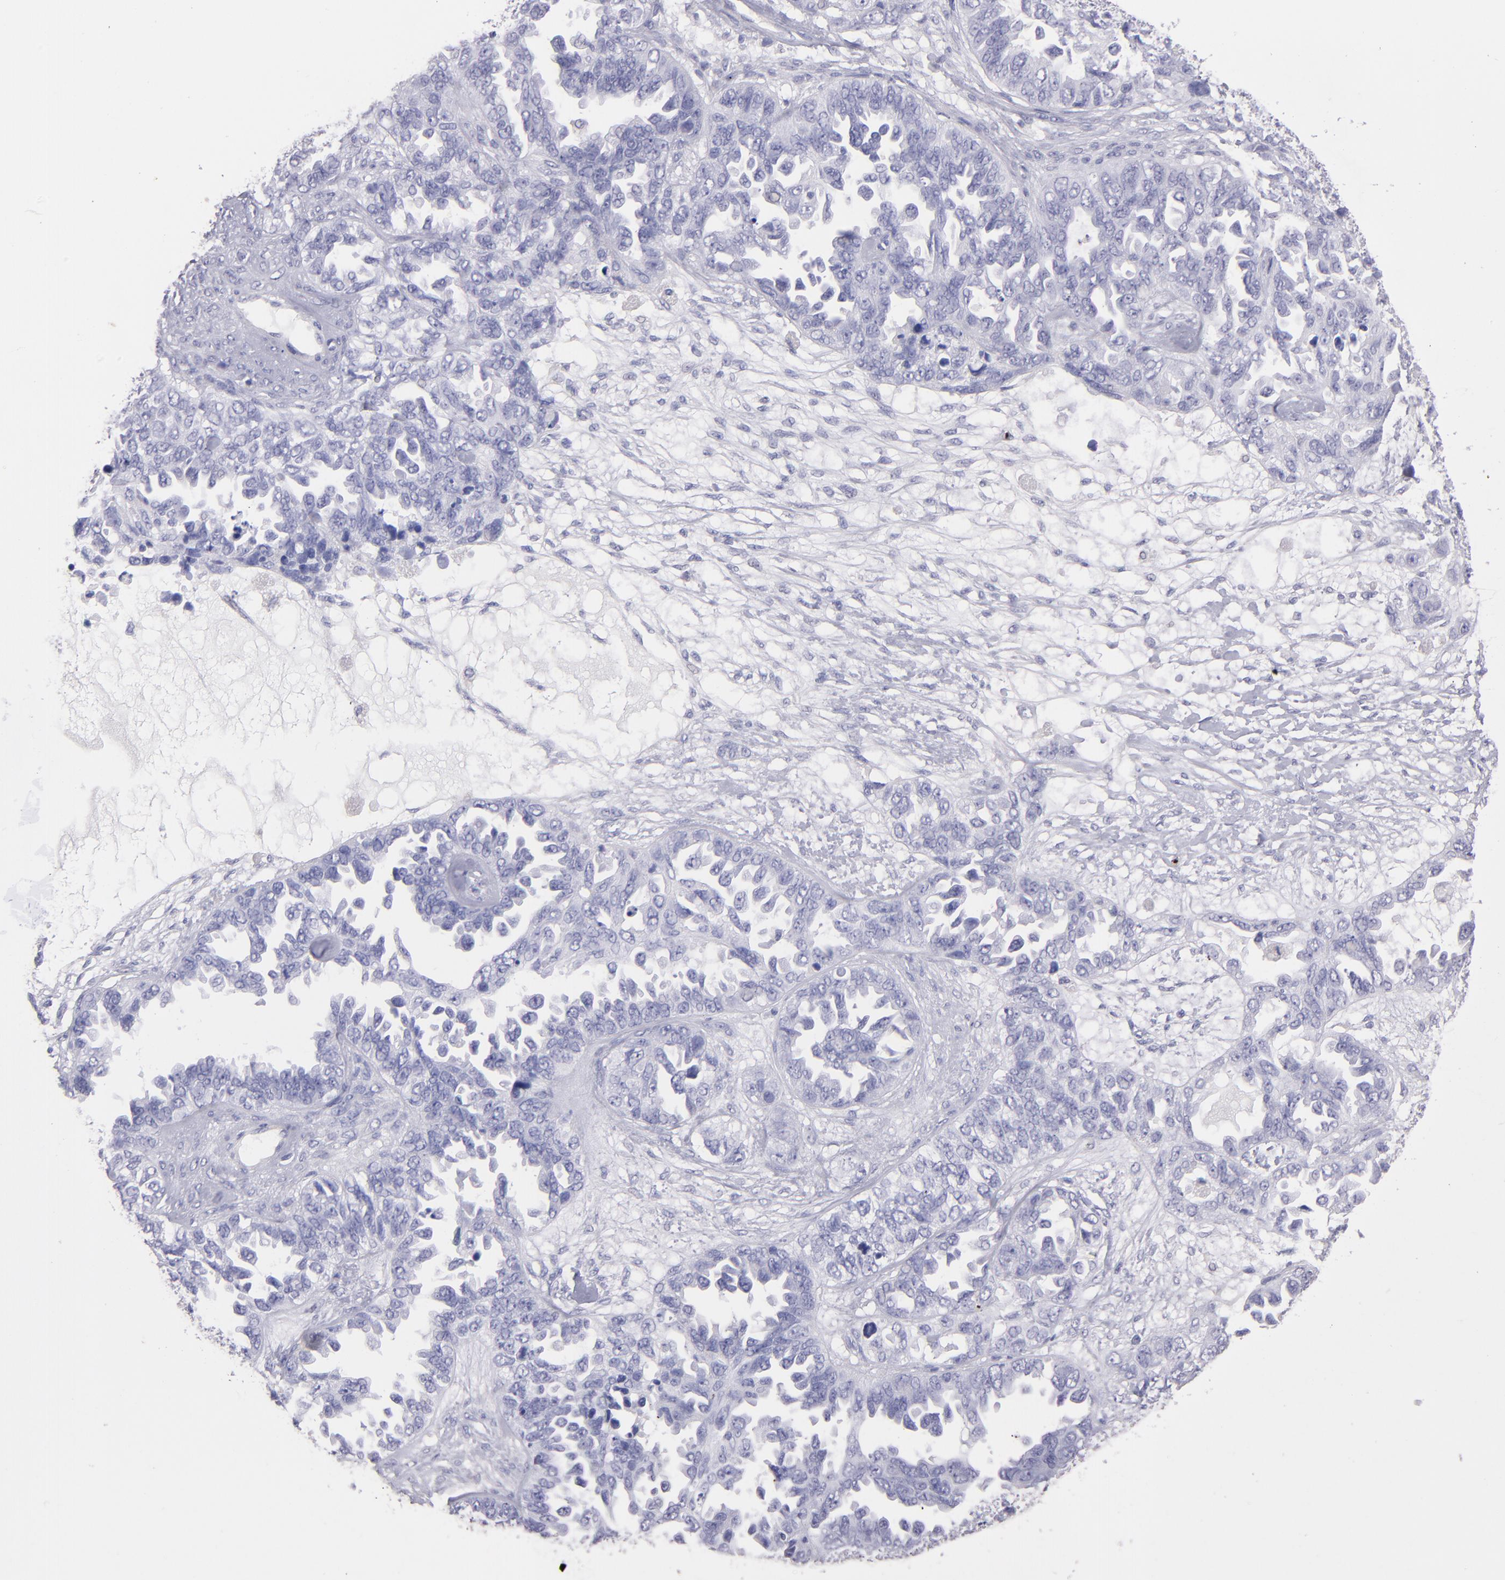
{"staining": {"intensity": "negative", "quantity": "none", "location": "none"}, "tissue": "ovarian cancer", "cell_type": "Tumor cells", "image_type": "cancer", "snomed": [{"axis": "morphology", "description": "Cystadenocarcinoma, serous, NOS"}, {"axis": "topography", "description": "Ovary"}], "caption": "This is an immunohistochemistry micrograph of ovarian cancer. There is no staining in tumor cells.", "gene": "TG", "patient": {"sex": "female", "age": 82}}